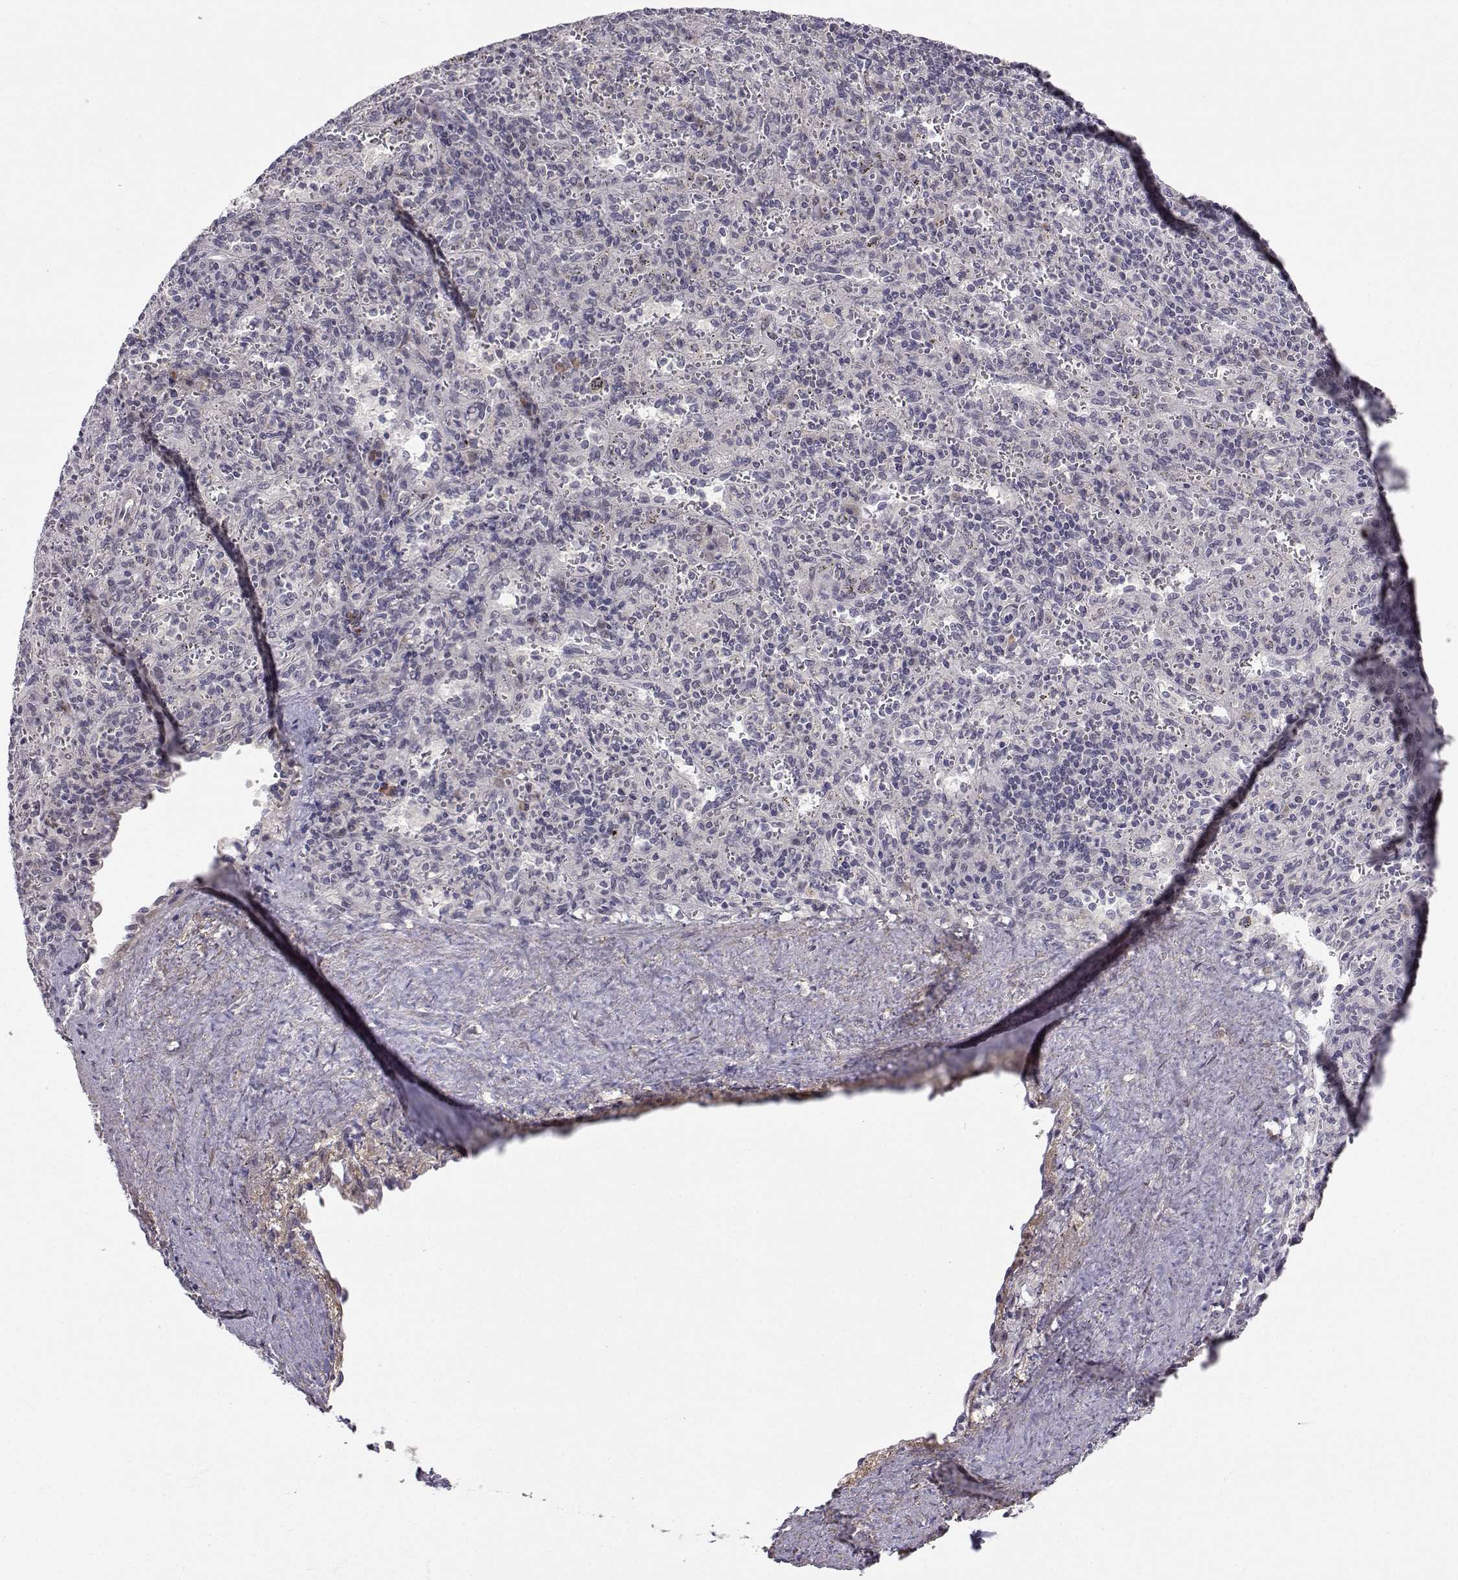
{"staining": {"intensity": "negative", "quantity": "none", "location": "none"}, "tissue": "spleen", "cell_type": "Cells in red pulp", "image_type": "normal", "snomed": [{"axis": "morphology", "description": "Normal tissue, NOS"}, {"axis": "topography", "description": "Spleen"}], "caption": "Cells in red pulp are negative for brown protein staining in unremarkable spleen. Nuclei are stained in blue.", "gene": "SLC6A3", "patient": {"sex": "male", "age": 57}}